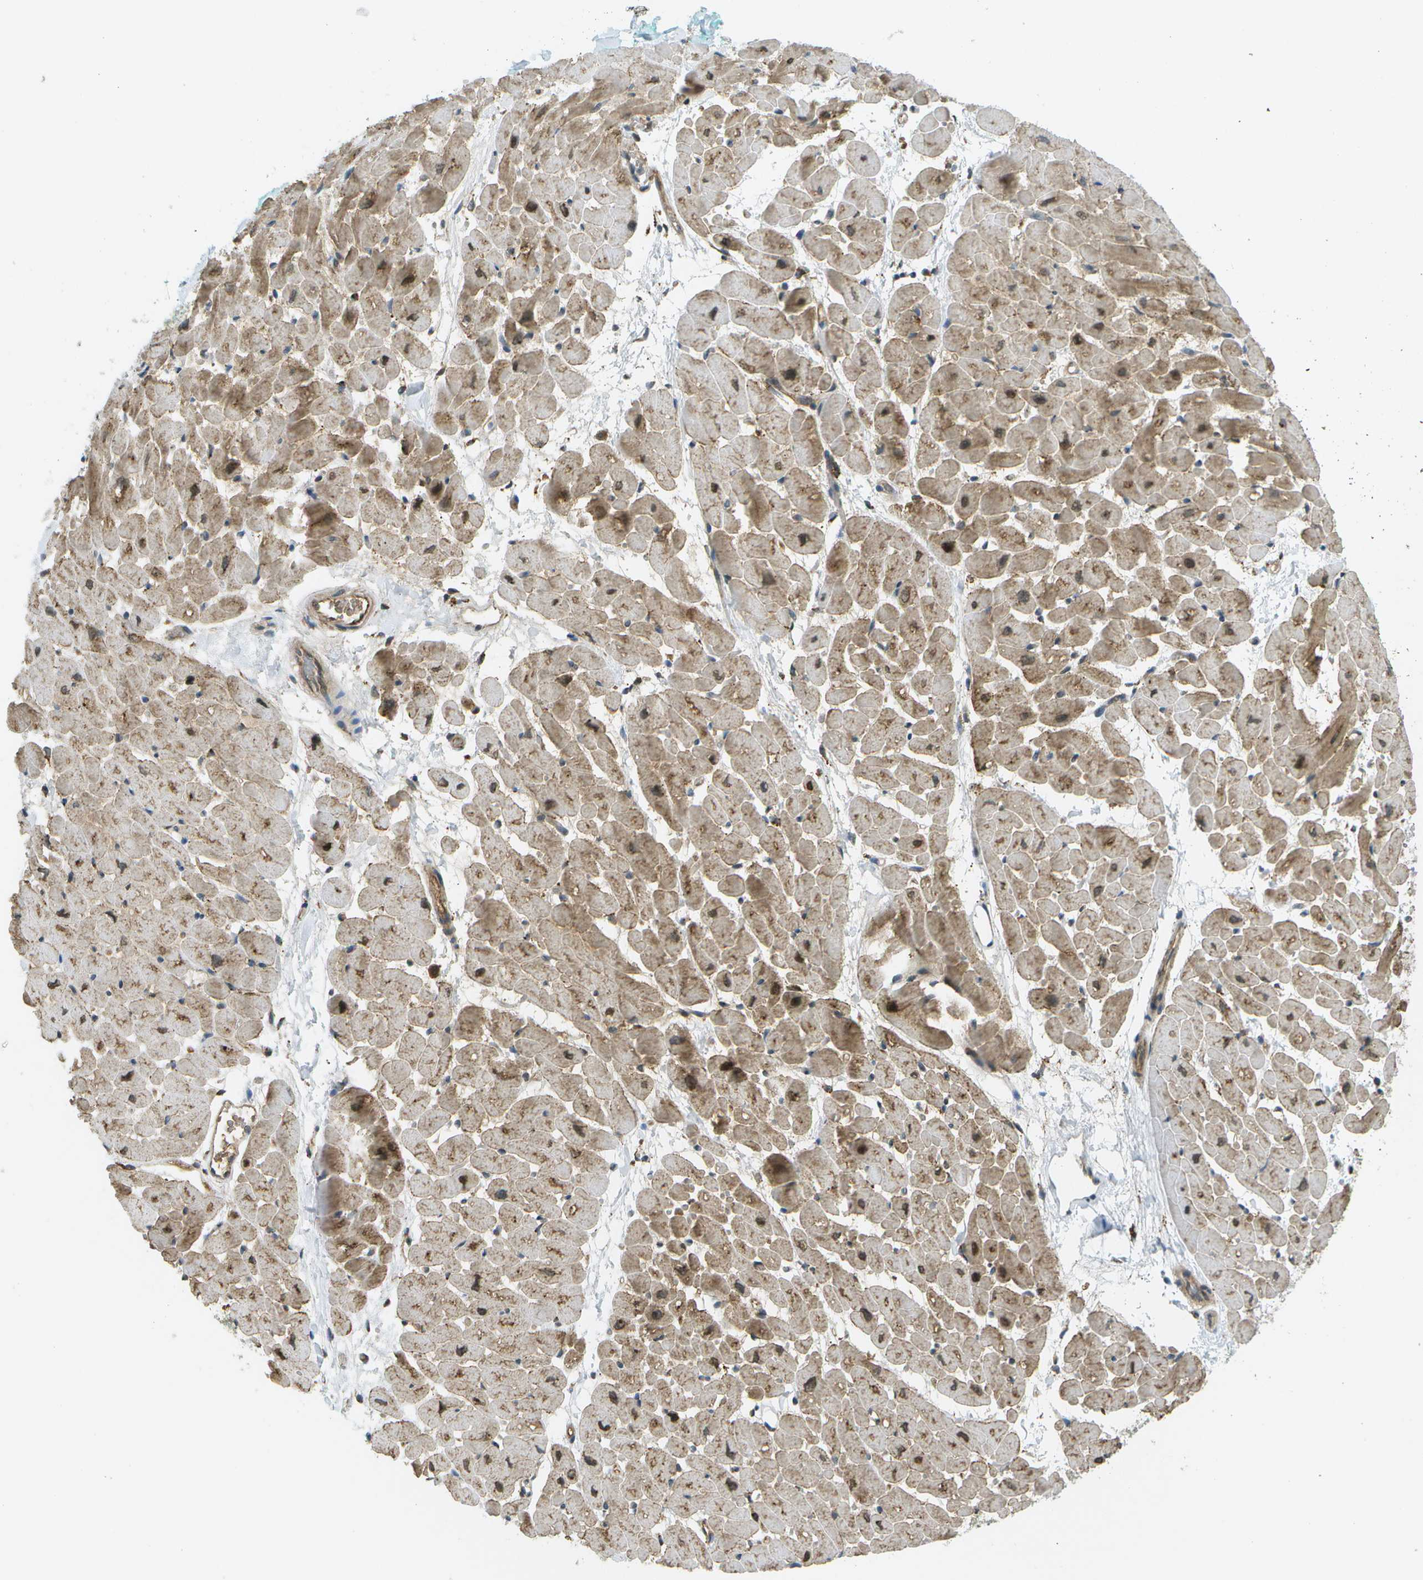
{"staining": {"intensity": "moderate", "quantity": ">75%", "location": "cytoplasmic/membranous"}, "tissue": "heart muscle", "cell_type": "Cardiomyocytes", "image_type": "normal", "snomed": [{"axis": "morphology", "description": "Normal tissue, NOS"}, {"axis": "topography", "description": "Heart"}], "caption": "Cardiomyocytes exhibit medium levels of moderate cytoplasmic/membranous staining in approximately >75% of cells in benign human heart muscle. Nuclei are stained in blue.", "gene": "USP30", "patient": {"sex": "male", "age": 45}}